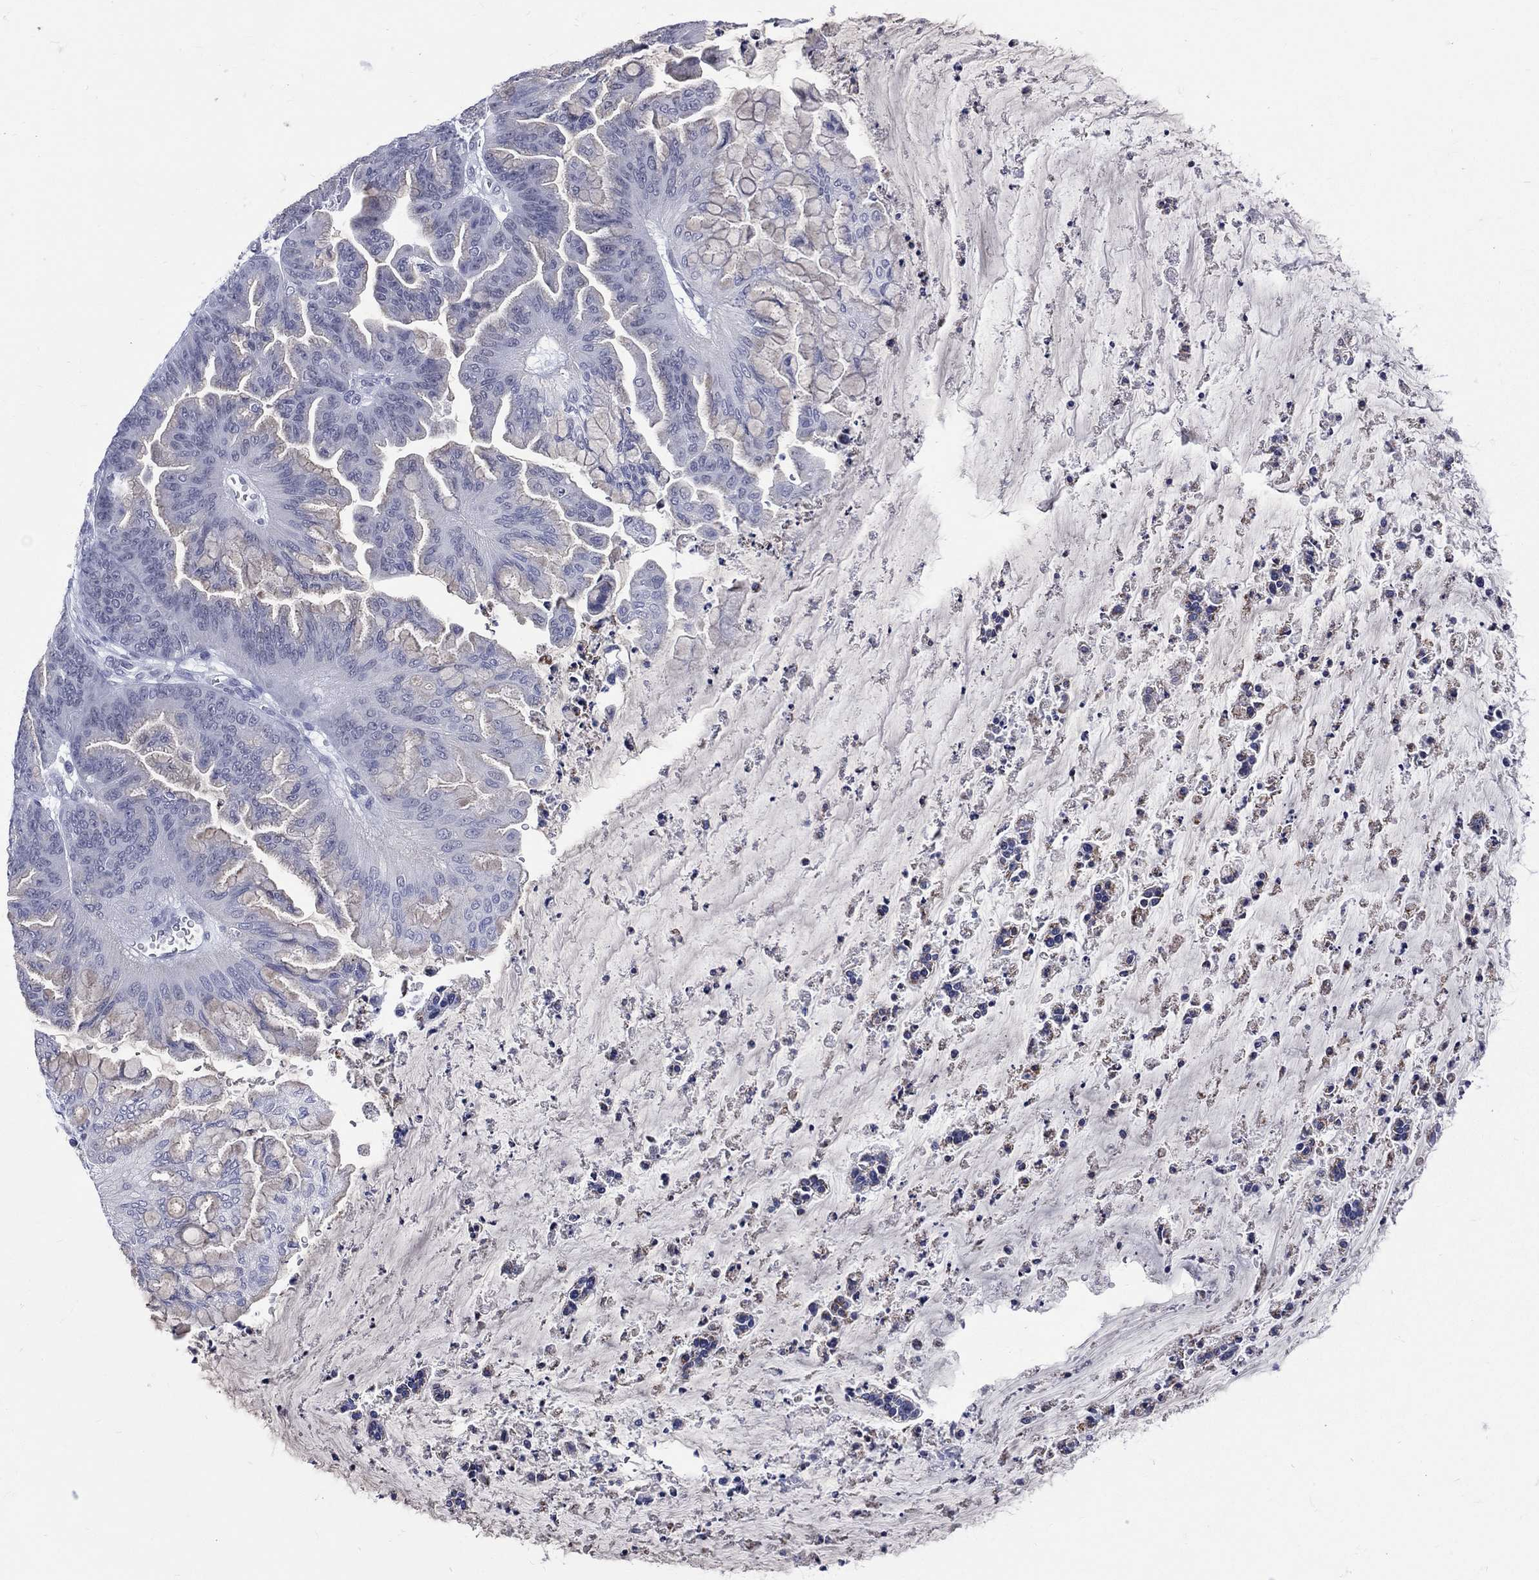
{"staining": {"intensity": "negative", "quantity": "none", "location": "none"}, "tissue": "ovarian cancer", "cell_type": "Tumor cells", "image_type": "cancer", "snomed": [{"axis": "morphology", "description": "Cystadenocarcinoma, mucinous, NOS"}, {"axis": "topography", "description": "Ovary"}], "caption": "Micrograph shows no significant protein expression in tumor cells of ovarian mucinous cystadenocarcinoma.", "gene": "MLLT10", "patient": {"sex": "female", "age": 67}}